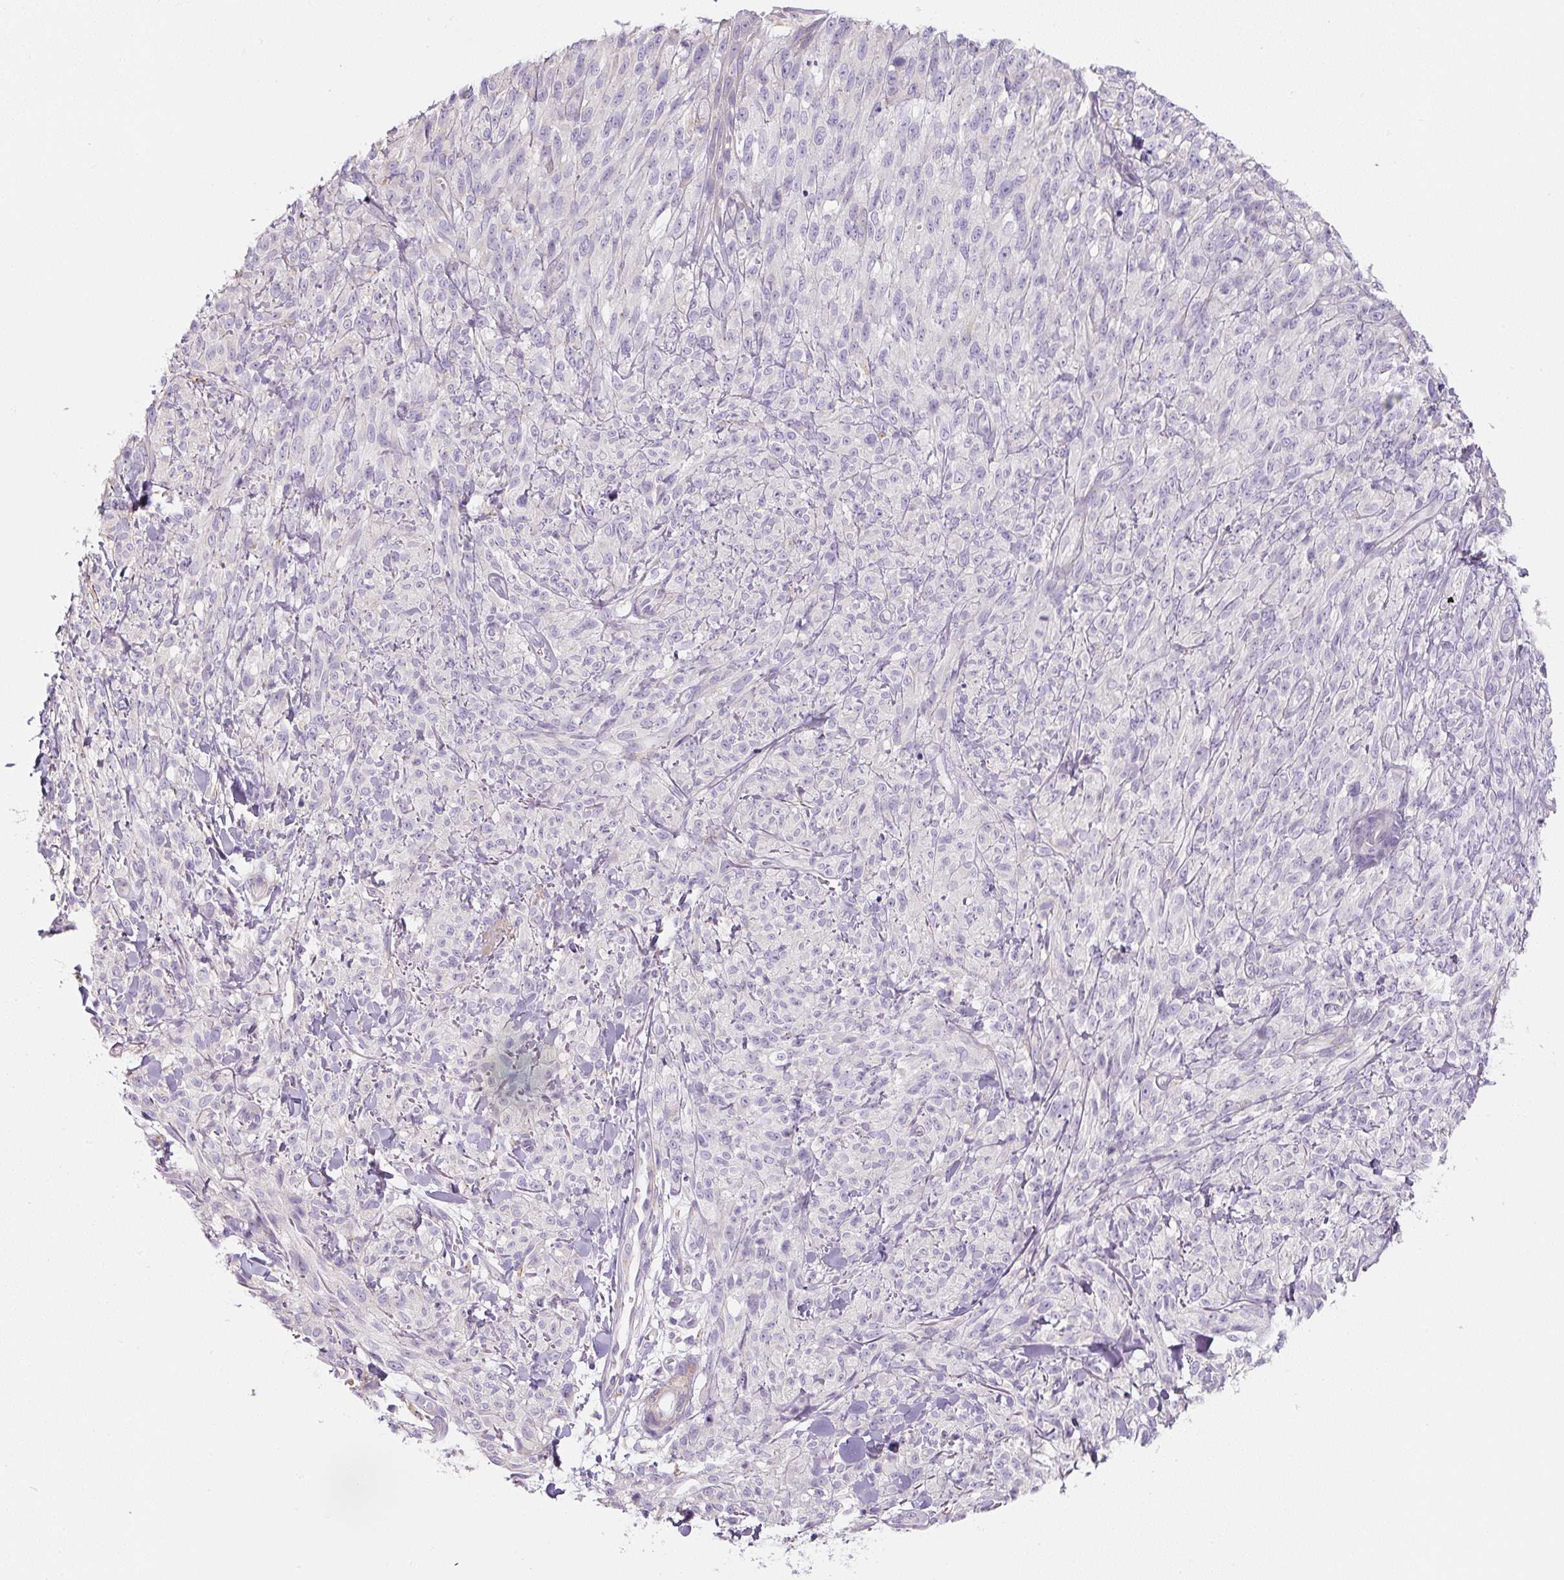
{"staining": {"intensity": "negative", "quantity": "none", "location": "none"}, "tissue": "melanoma", "cell_type": "Tumor cells", "image_type": "cancer", "snomed": [{"axis": "morphology", "description": "Malignant melanoma, NOS"}, {"axis": "topography", "description": "Skin of upper arm"}], "caption": "A photomicrograph of malignant melanoma stained for a protein exhibits no brown staining in tumor cells. (Stains: DAB (3,3'-diaminobenzidine) IHC with hematoxylin counter stain, Microscopy: brightfield microscopy at high magnification).", "gene": "PWWP3B", "patient": {"sex": "female", "age": 65}}